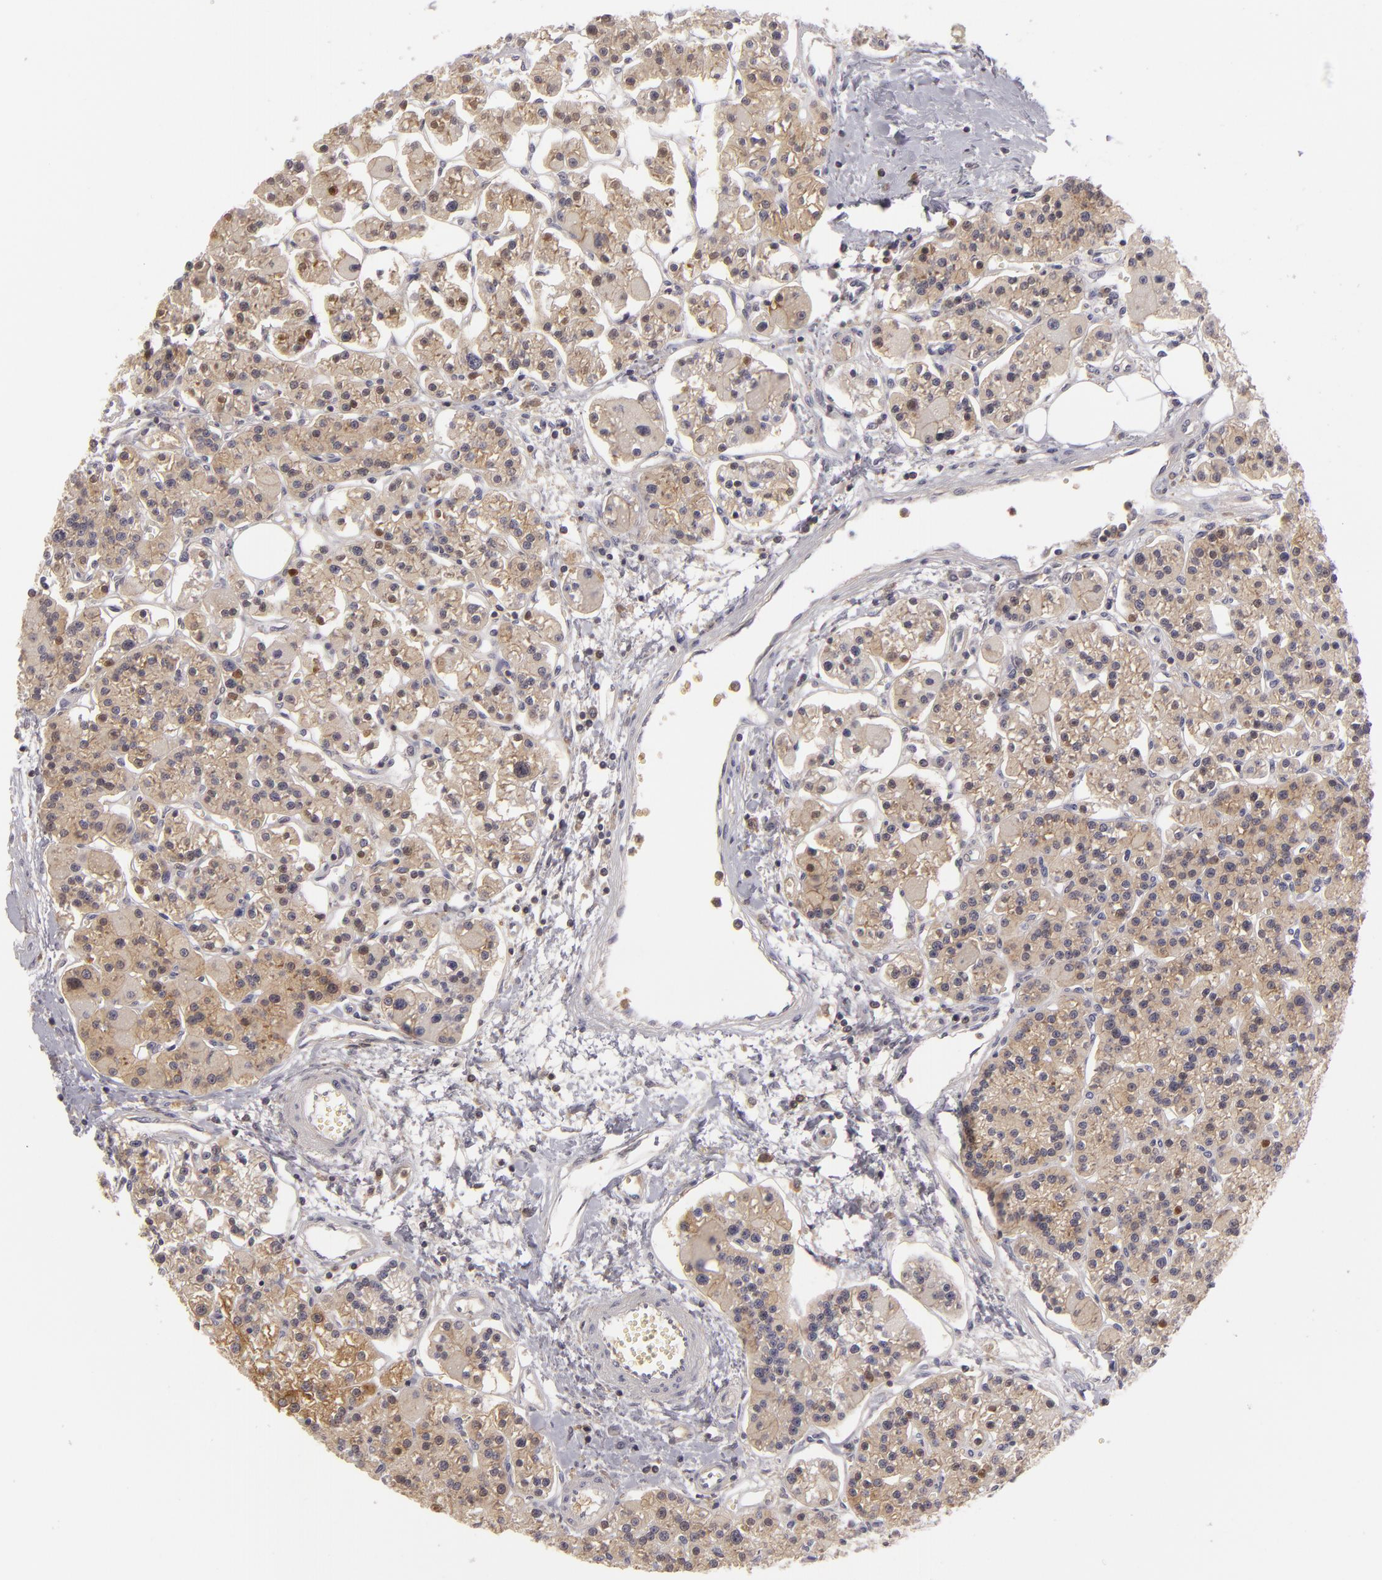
{"staining": {"intensity": "moderate", "quantity": ">75%", "location": "cytoplasmic/membranous"}, "tissue": "parathyroid gland", "cell_type": "Glandular cells", "image_type": "normal", "snomed": [{"axis": "morphology", "description": "Normal tissue, NOS"}, {"axis": "topography", "description": "Parathyroid gland"}], "caption": "Glandular cells show medium levels of moderate cytoplasmic/membranous positivity in approximately >75% of cells in normal parathyroid gland. (DAB (3,3'-diaminobenzidine) = brown stain, brightfield microscopy at high magnification).", "gene": "MMP10", "patient": {"sex": "female", "age": 58}}